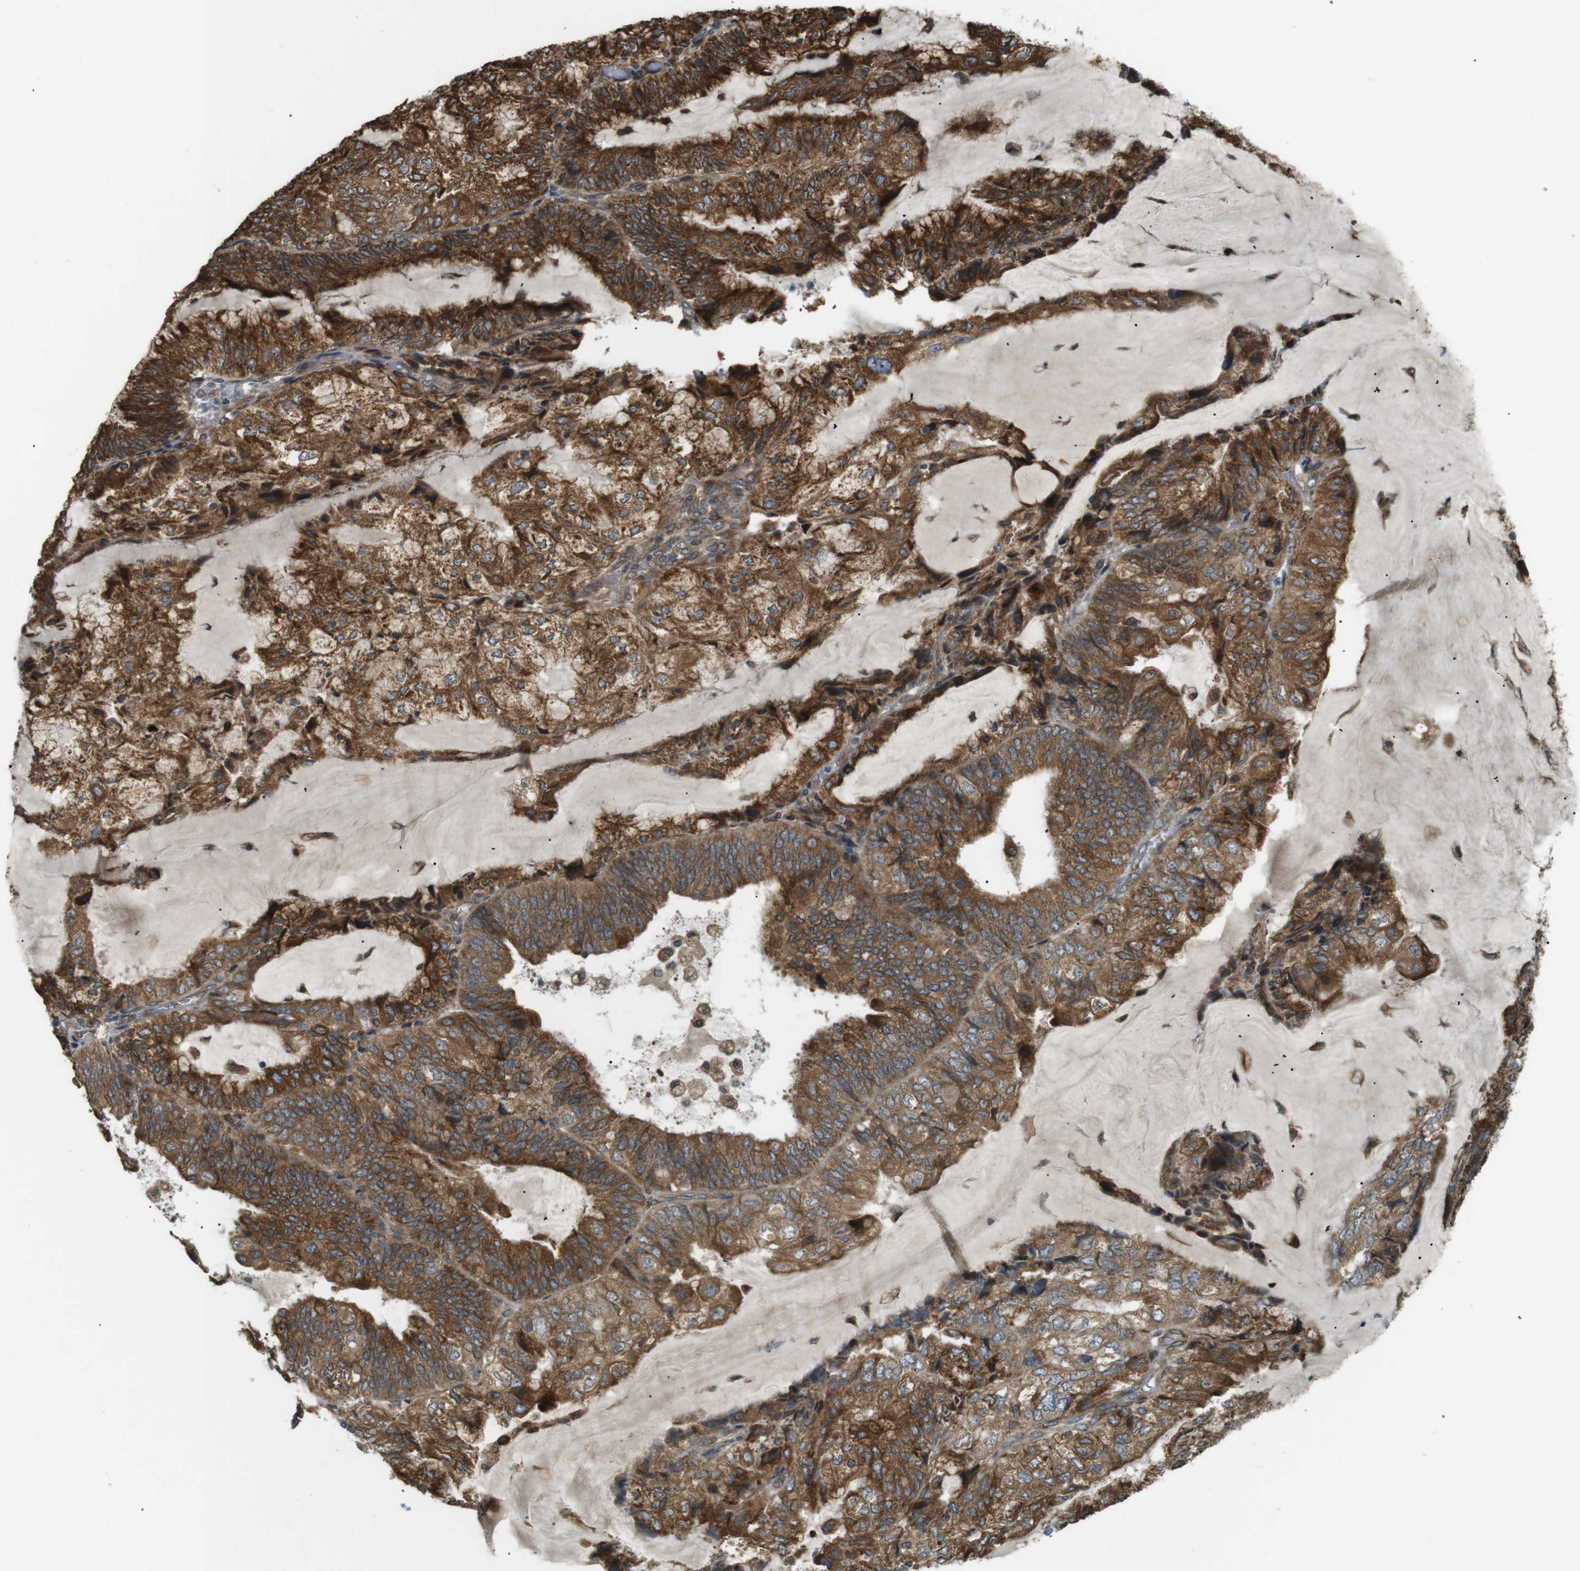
{"staining": {"intensity": "moderate", "quantity": ">75%", "location": "cytoplasmic/membranous"}, "tissue": "endometrial cancer", "cell_type": "Tumor cells", "image_type": "cancer", "snomed": [{"axis": "morphology", "description": "Adenocarcinoma, NOS"}, {"axis": "topography", "description": "Endometrium"}], "caption": "Immunohistochemistry of human endometrial adenocarcinoma demonstrates medium levels of moderate cytoplasmic/membranous expression in about >75% of tumor cells. The staining is performed using DAB (3,3'-diaminobenzidine) brown chromogen to label protein expression. The nuclei are counter-stained blue using hematoxylin.", "gene": "TMED4", "patient": {"sex": "female", "age": 81}}